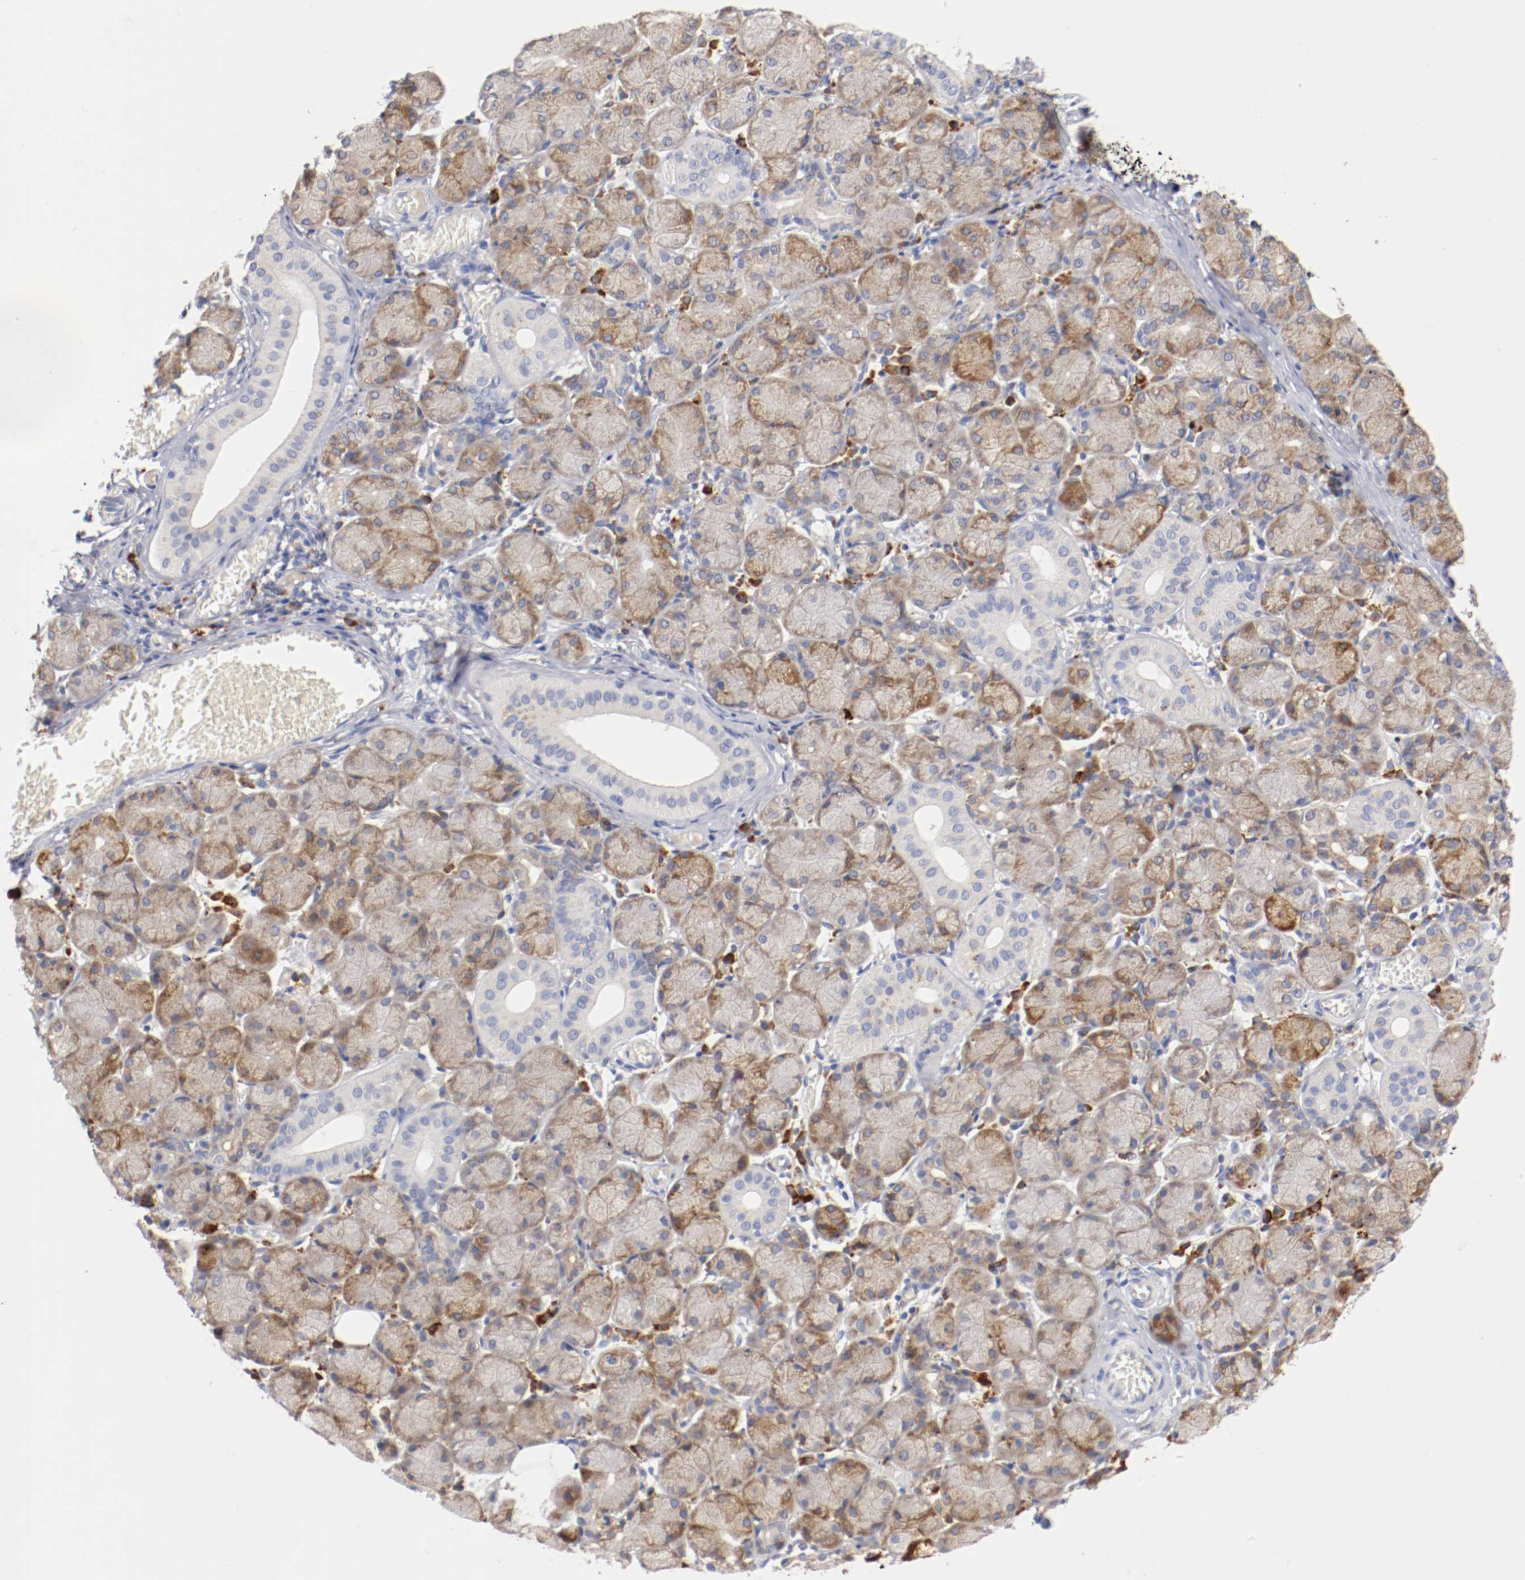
{"staining": {"intensity": "moderate", "quantity": ">75%", "location": "cytoplasmic/membranous"}, "tissue": "salivary gland", "cell_type": "Glandular cells", "image_type": "normal", "snomed": [{"axis": "morphology", "description": "Normal tissue, NOS"}, {"axis": "topography", "description": "Salivary gland"}], "caption": "The micrograph exhibits a brown stain indicating the presence of a protein in the cytoplasmic/membranous of glandular cells in salivary gland.", "gene": "TRAF2", "patient": {"sex": "female", "age": 24}}